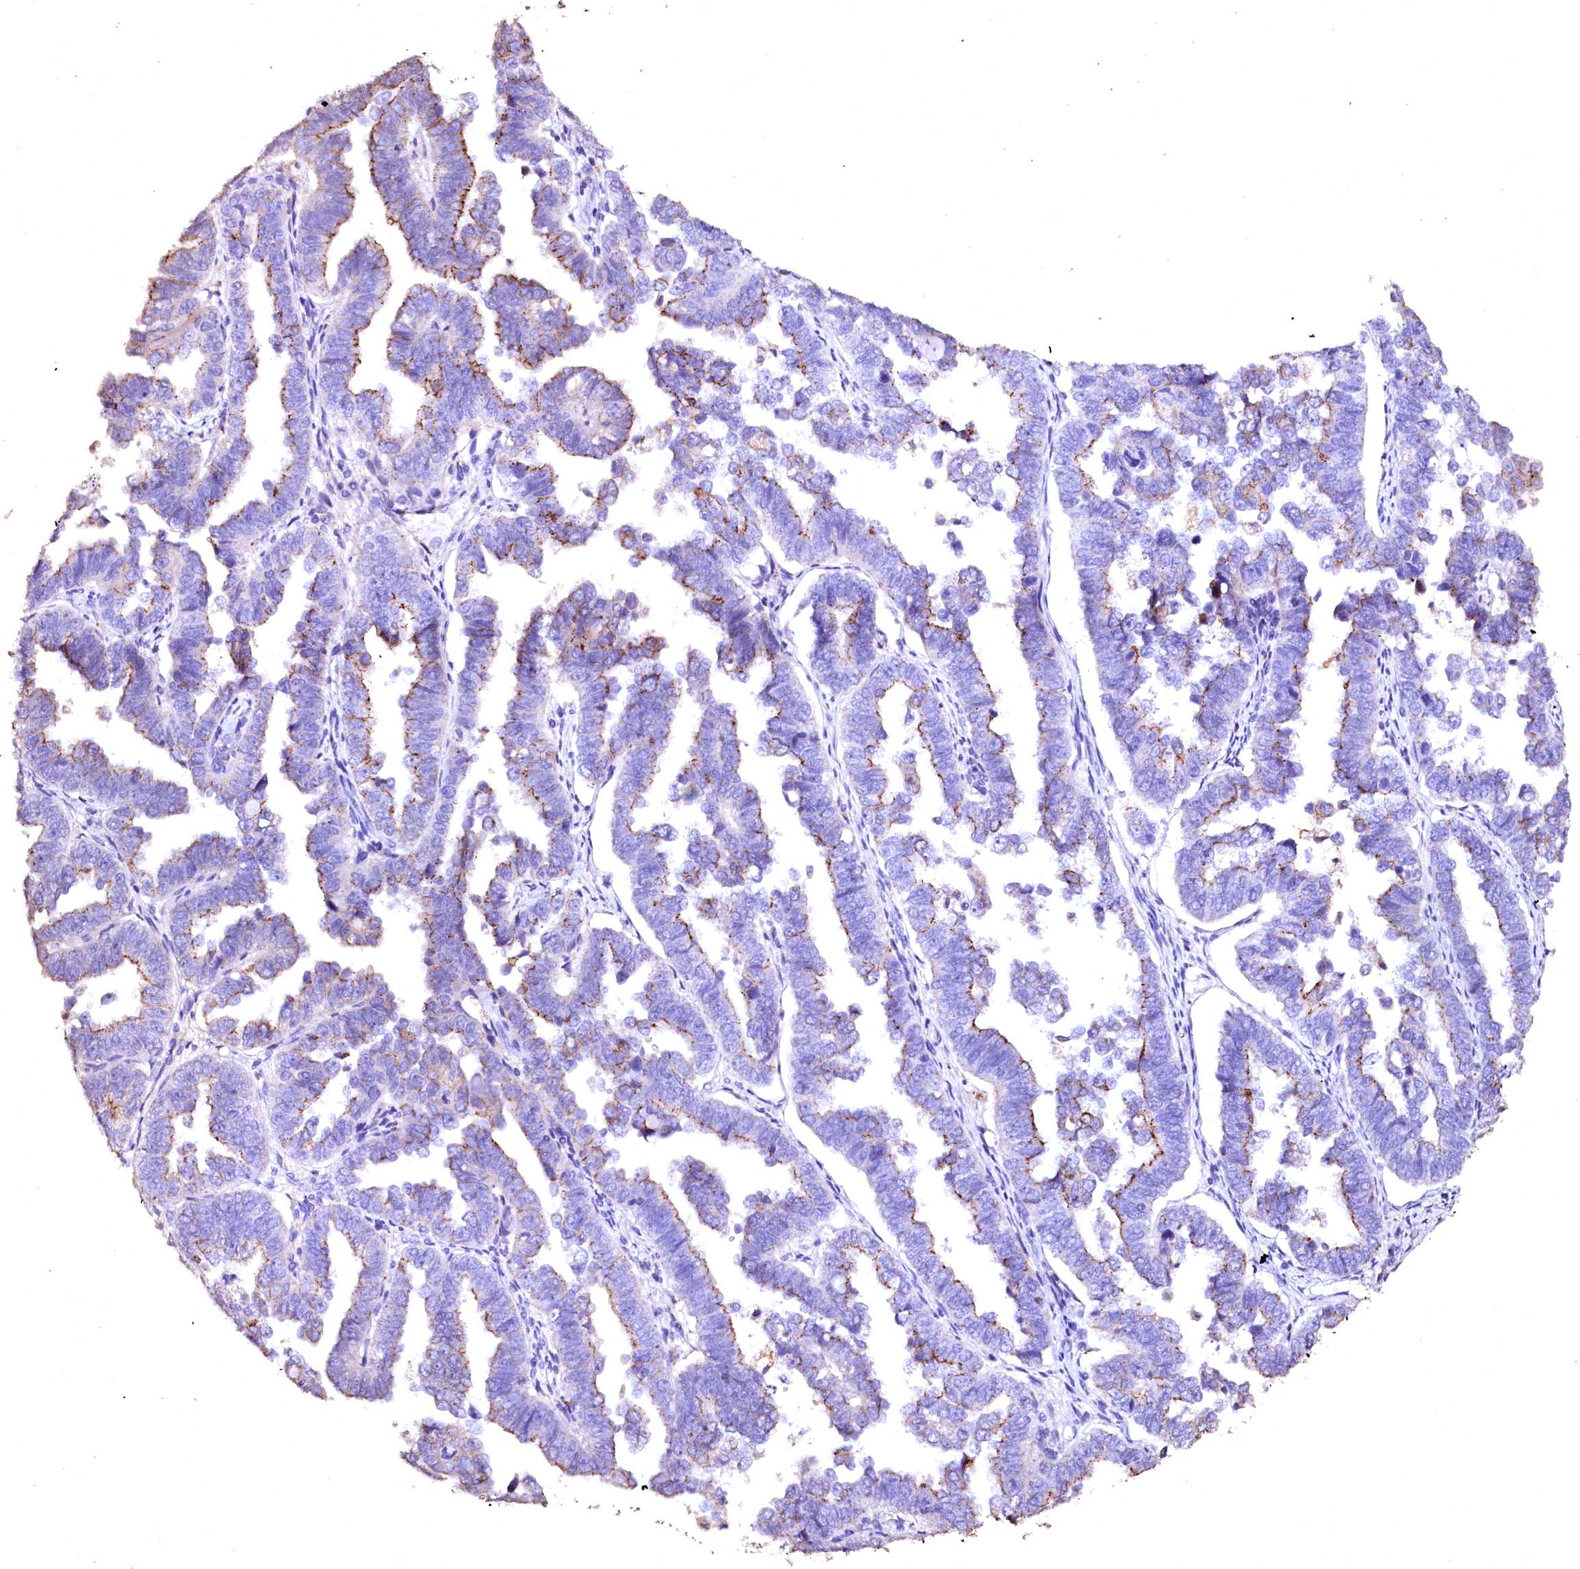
{"staining": {"intensity": "moderate", "quantity": "<25%", "location": "cytoplasmic/membranous"}, "tissue": "endometrial cancer", "cell_type": "Tumor cells", "image_type": "cancer", "snomed": [{"axis": "morphology", "description": "Adenocarcinoma, NOS"}, {"axis": "topography", "description": "Endometrium"}], "caption": "An immunohistochemistry (IHC) photomicrograph of tumor tissue is shown. Protein staining in brown labels moderate cytoplasmic/membranous positivity in adenocarcinoma (endometrial) within tumor cells.", "gene": "VPS36", "patient": {"sex": "female", "age": 75}}